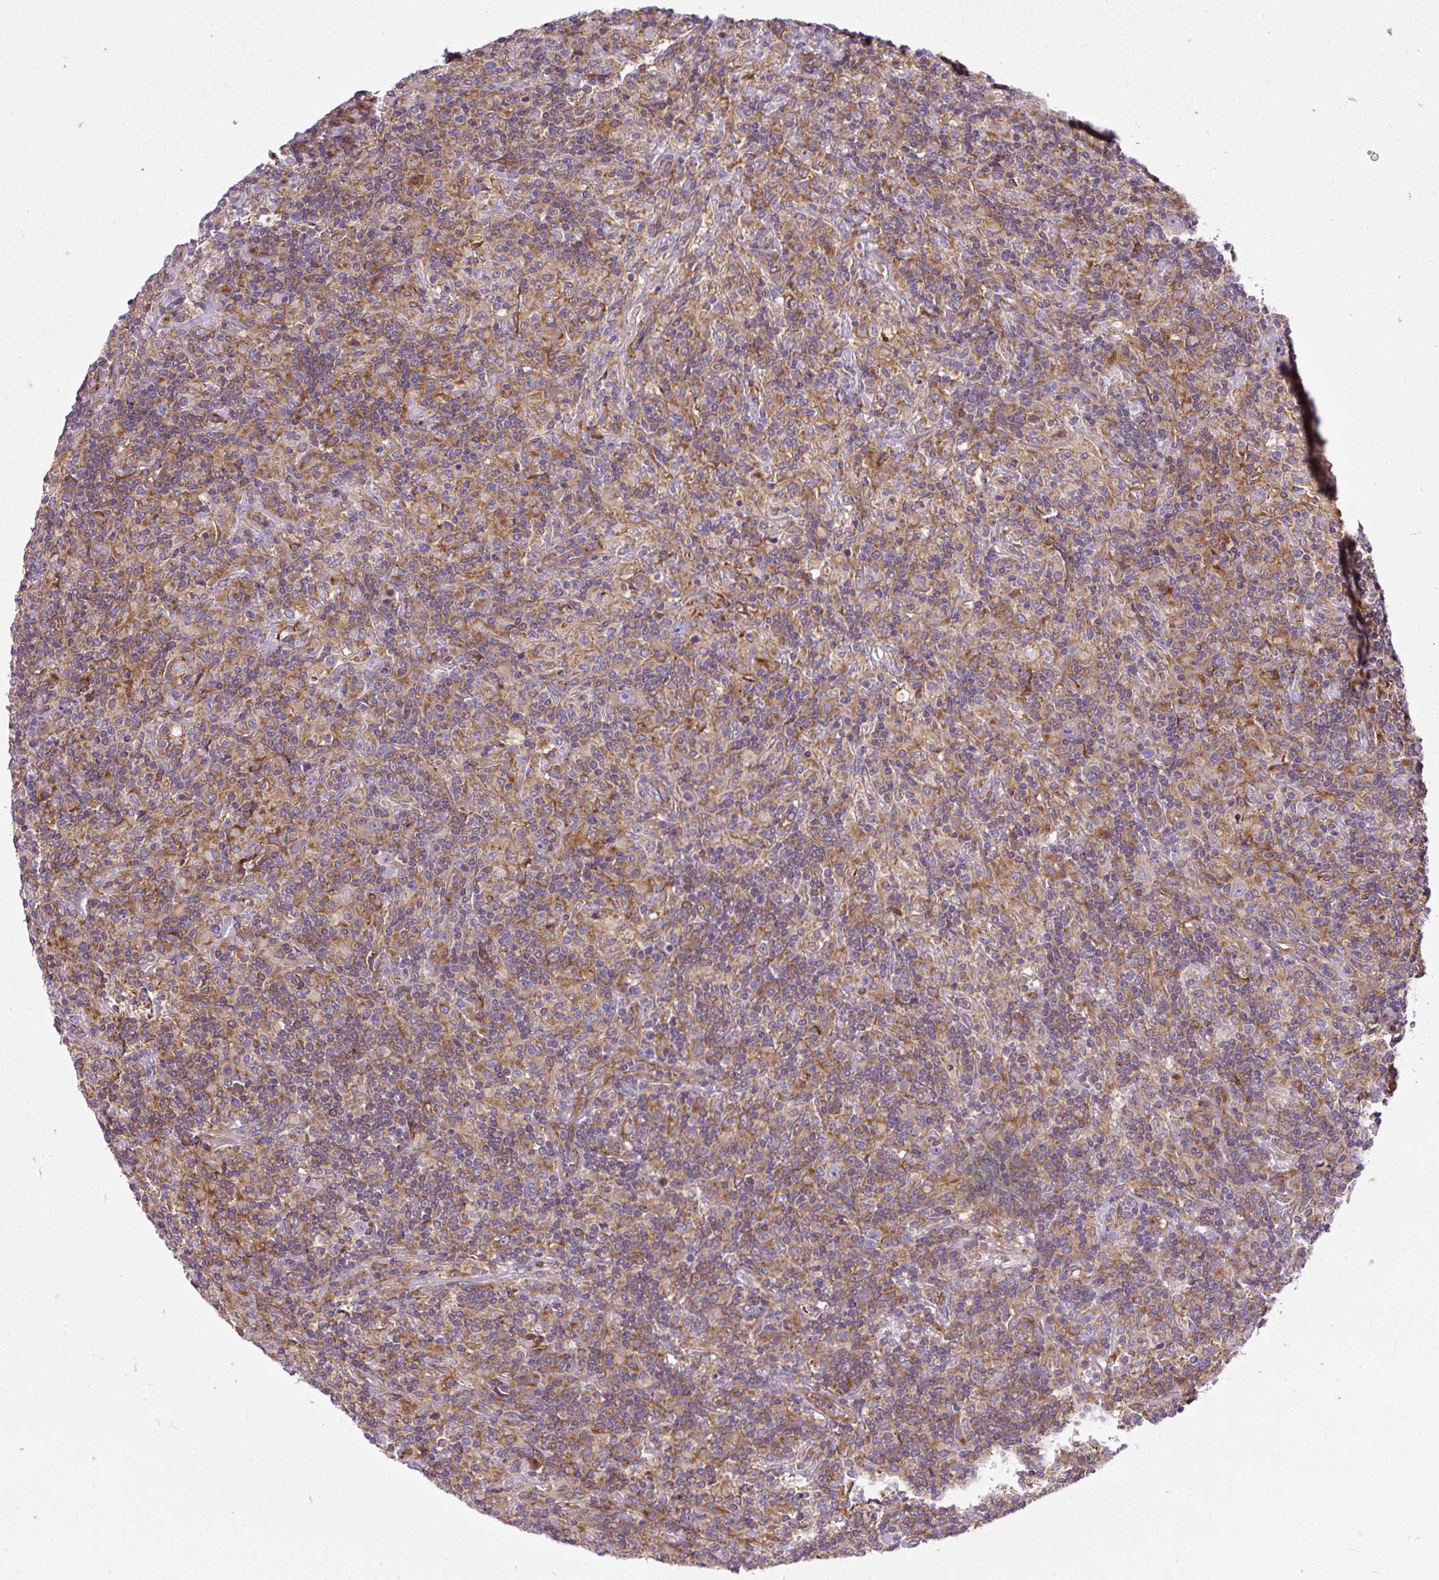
{"staining": {"intensity": "negative", "quantity": "none", "location": "none"}, "tissue": "lymphoma", "cell_type": "Tumor cells", "image_type": "cancer", "snomed": [{"axis": "morphology", "description": "Hodgkin's disease, NOS"}, {"axis": "topography", "description": "Lymph node"}], "caption": "Human lymphoma stained for a protein using immunohistochemistry (IHC) shows no staining in tumor cells.", "gene": "MAP1S", "patient": {"sex": "male", "age": 70}}